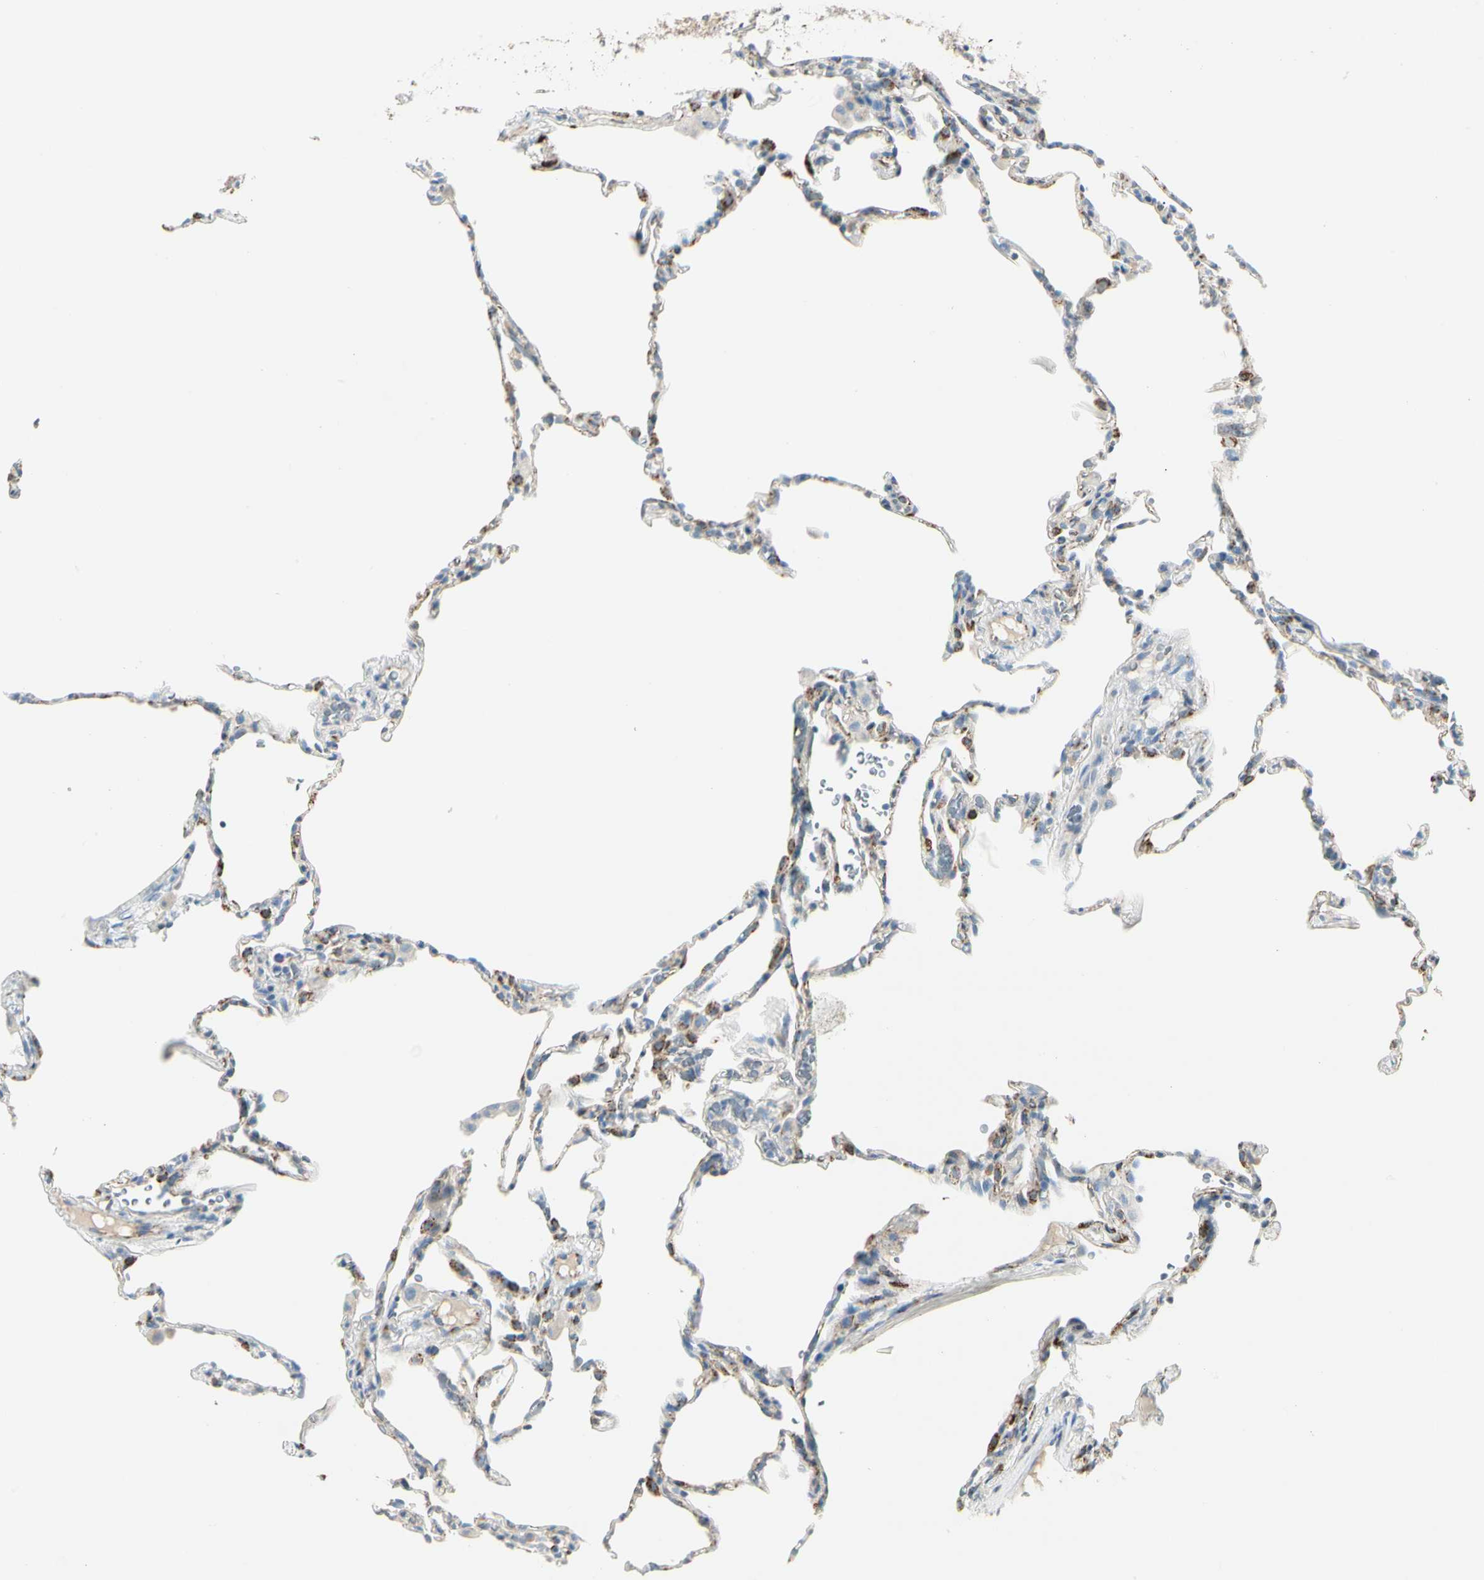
{"staining": {"intensity": "strong", "quantity": "25%-75%", "location": "cytoplasmic/membranous"}, "tissue": "lung", "cell_type": "Alveolar cells", "image_type": "normal", "snomed": [{"axis": "morphology", "description": "Normal tissue, NOS"}, {"axis": "topography", "description": "Lung"}], "caption": "Protein staining by IHC reveals strong cytoplasmic/membranous expression in about 25%-75% of alveolar cells in benign lung.", "gene": "SLC6A15", "patient": {"sex": "male", "age": 59}}